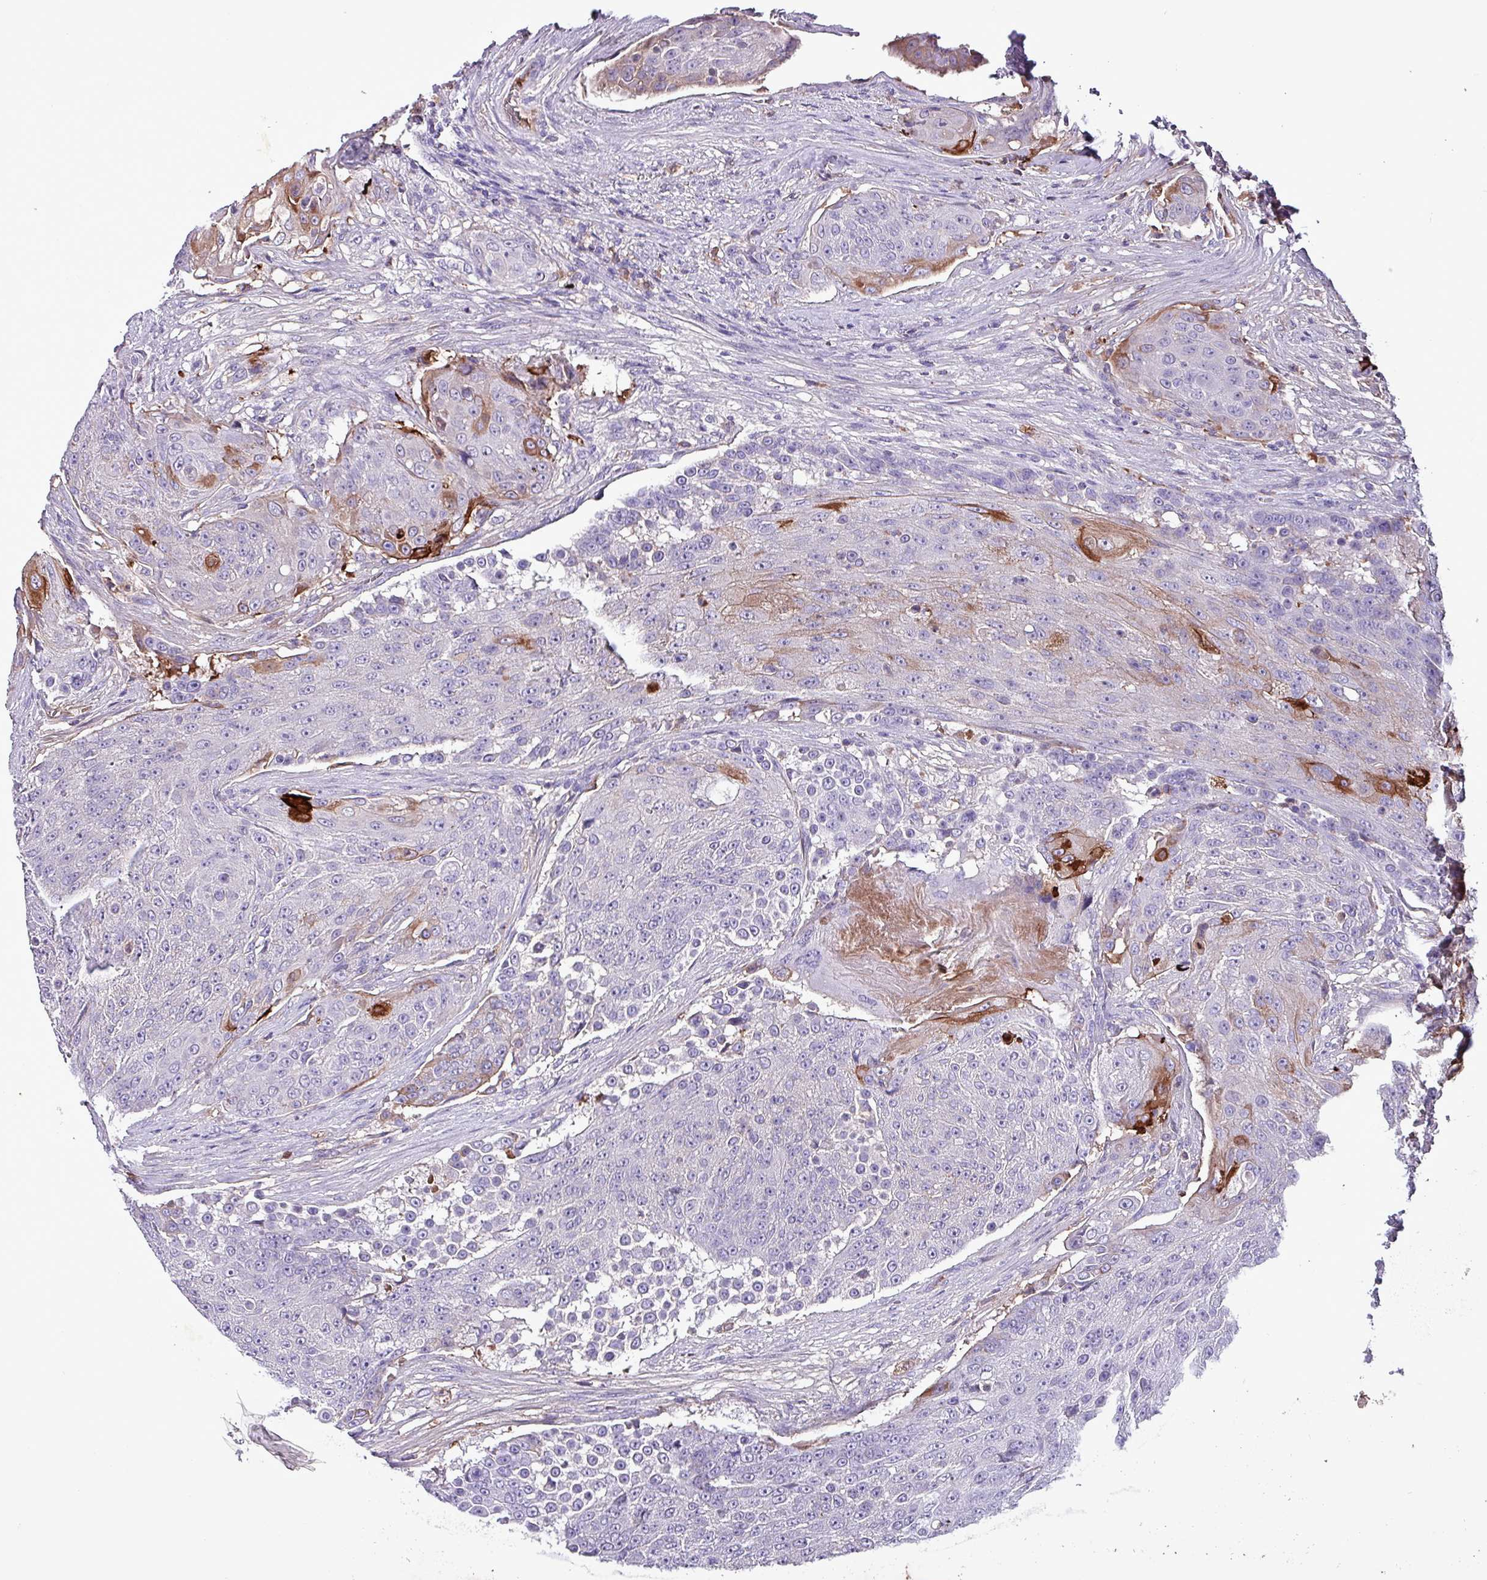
{"staining": {"intensity": "moderate", "quantity": "<25%", "location": "cytoplasmic/membranous"}, "tissue": "urothelial cancer", "cell_type": "Tumor cells", "image_type": "cancer", "snomed": [{"axis": "morphology", "description": "Urothelial carcinoma, High grade"}, {"axis": "topography", "description": "Urinary bladder"}], "caption": "This photomicrograph exhibits immunohistochemistry staining of human high-grade urothelial carcinoma, with low moderate cytoplasmic/membranous expression in about <25% of tumor cells.", "gene": "HP", "patient": {"sex": "female", "age": 63}}